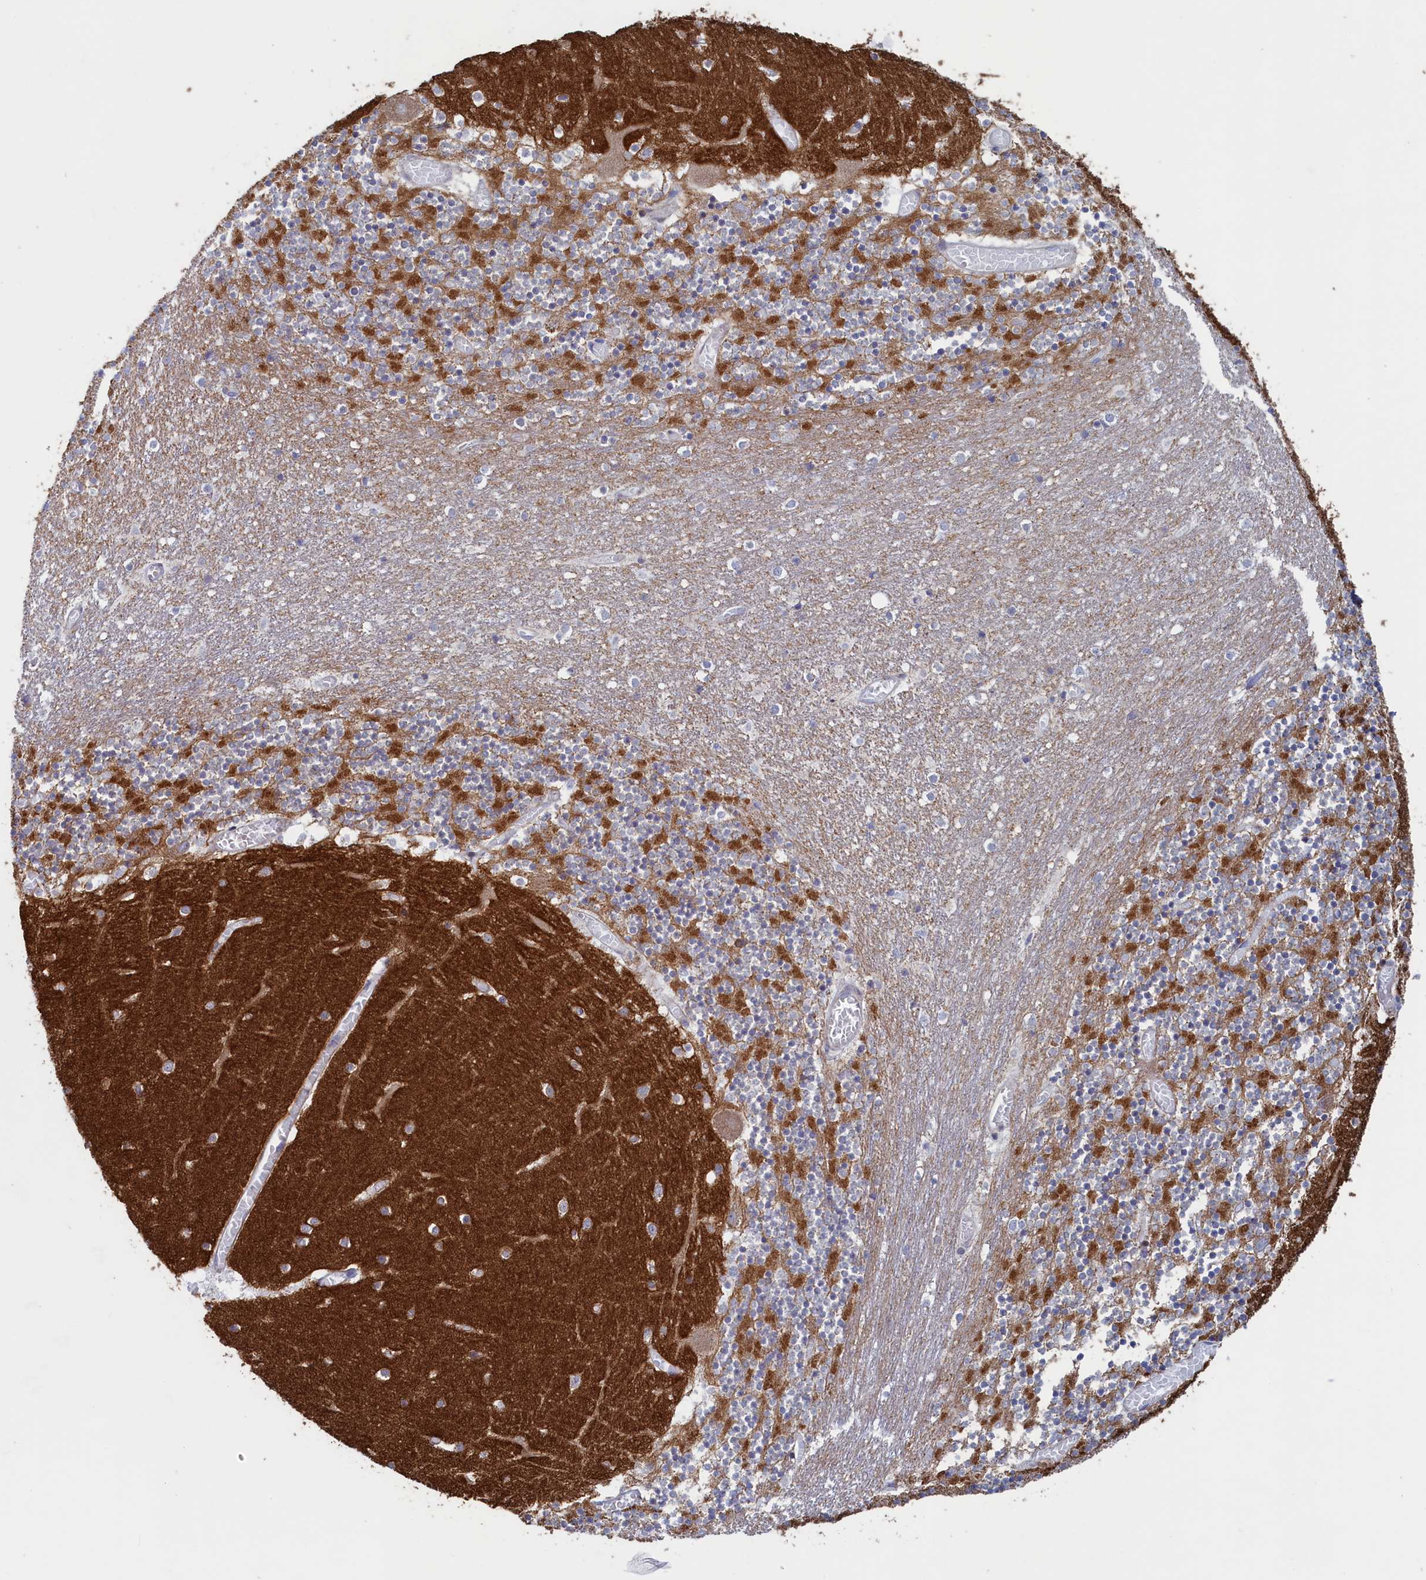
{"staining": {"intensity": "moderate", "quantity": "25%-75%", "location": "cytoplasmic/membranous"}, "tissue": "cerebellum", "cell_type": "Cells in granular layer", "image_type": "normal", "snomed": [{"axis": "morphology", "description": "Normal tissue, NOS"}, {"axis": "topography", "description": "Cerebellum"}], "caption": "Immunohistochemistry (IHC) (DAB) staining of benign cerebellum demonstrates moderate cytoplasmic/membranous protein staining in approximately 25%-75% of cells in granular layer.", "gene": "MTFMT", "patient": {"sex": "female", "age": 28}}